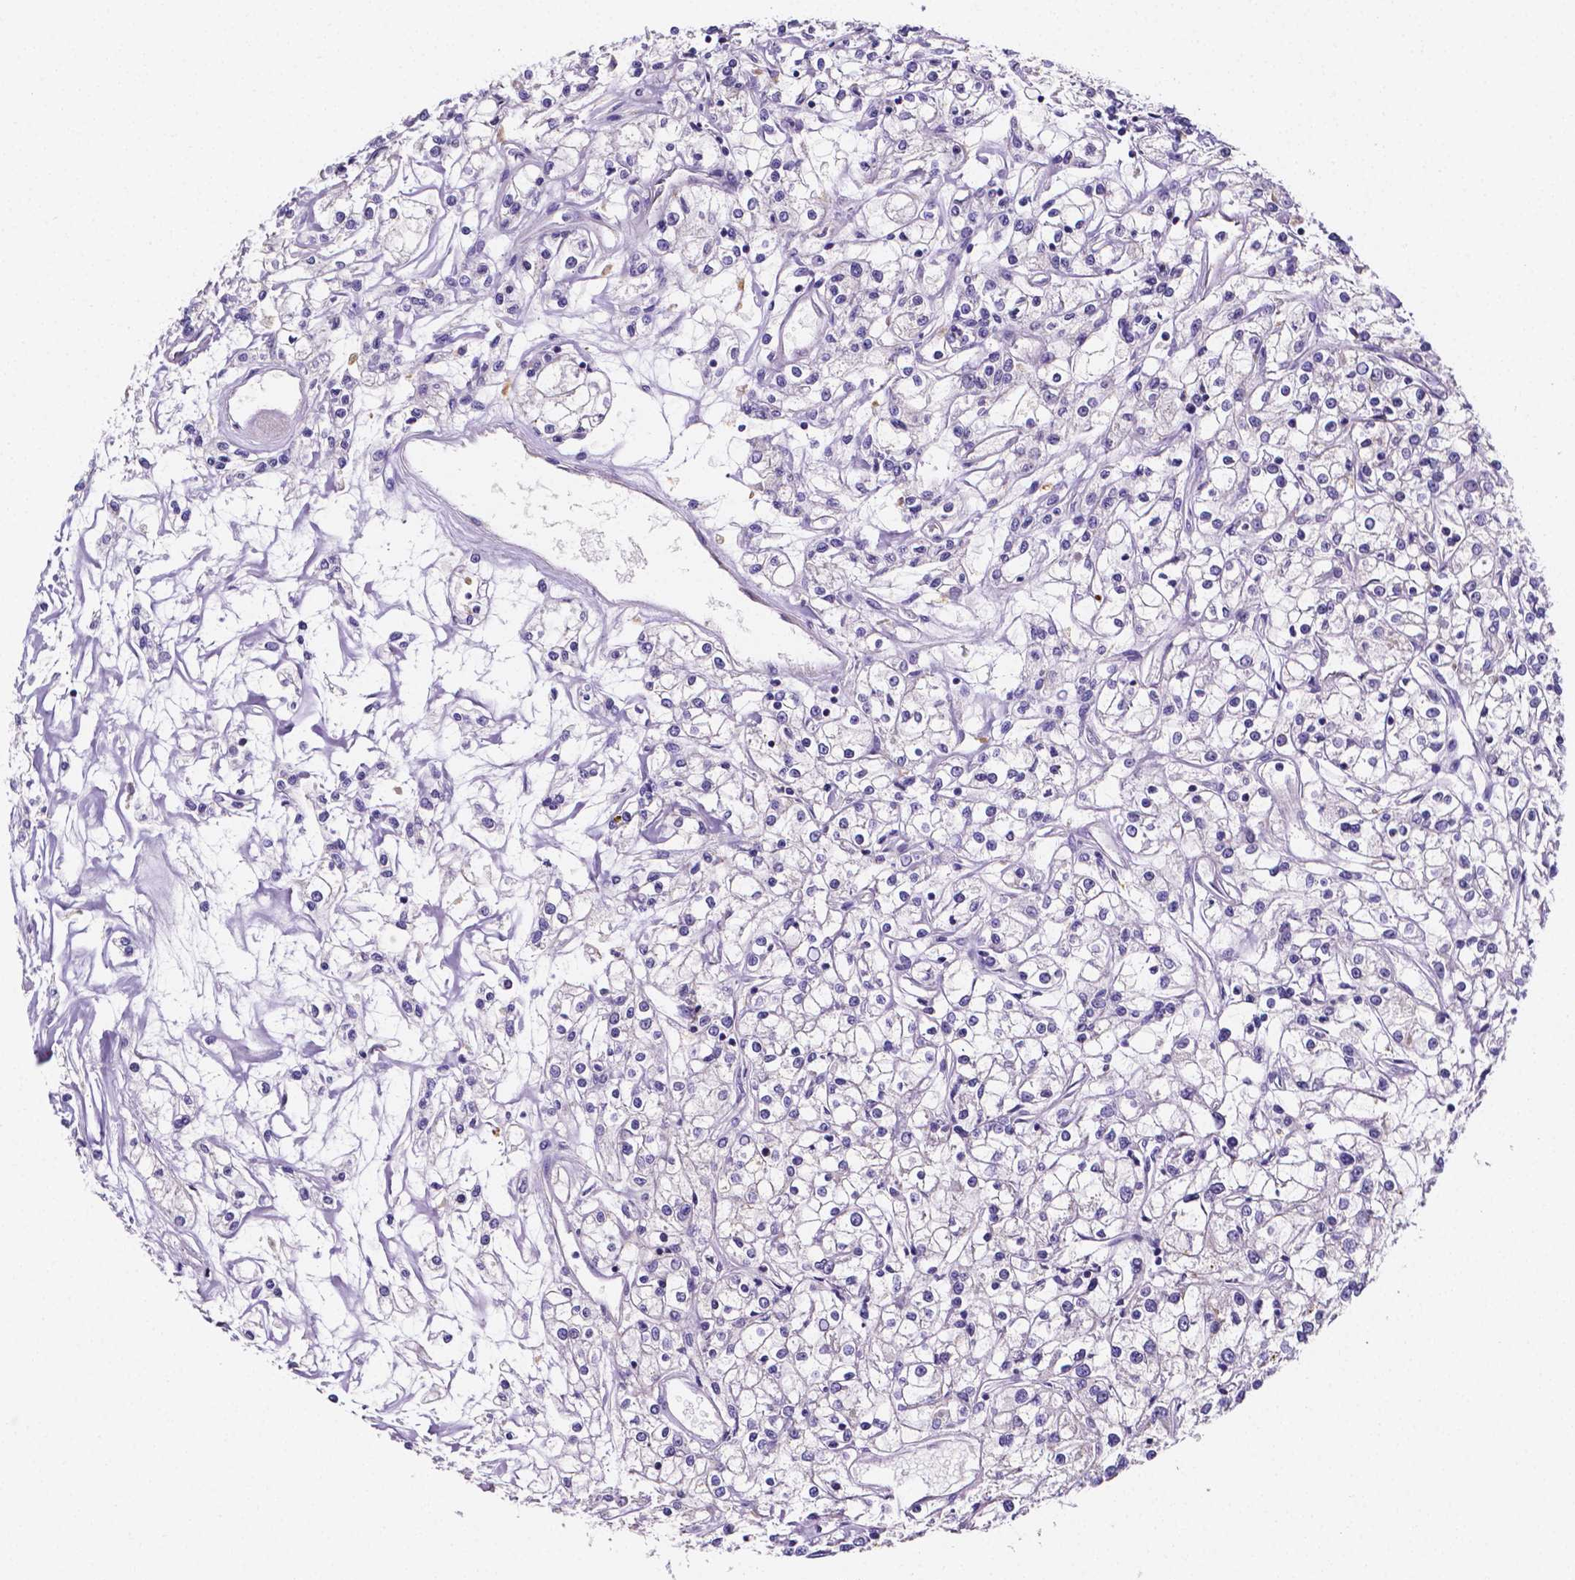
{"staining": {"intensity": "negative", "quantity": "none", "location": "none"}, "tissue": "renal cancer", "cell_type": "Tumor cells", "image_type": "cancer", "snomed": [{"axis": "morphology", "description": "Adenocarcinoma, NOS"}, {"axis": "topography", "description": "Kidney"}], "caption": "Renal adenocarcinoma was stained to show a protein in brown. There is no significant positivity in tumor cells. The staining was performed using DAB (3,3'-diaminobenzidine) to visualize the protein expression in brown, while the nuclei were stained in blue with hematoxylin (Magnification: 20x).", "gene": "NRGN", "patient": {"sex": "female", "age": 59}}